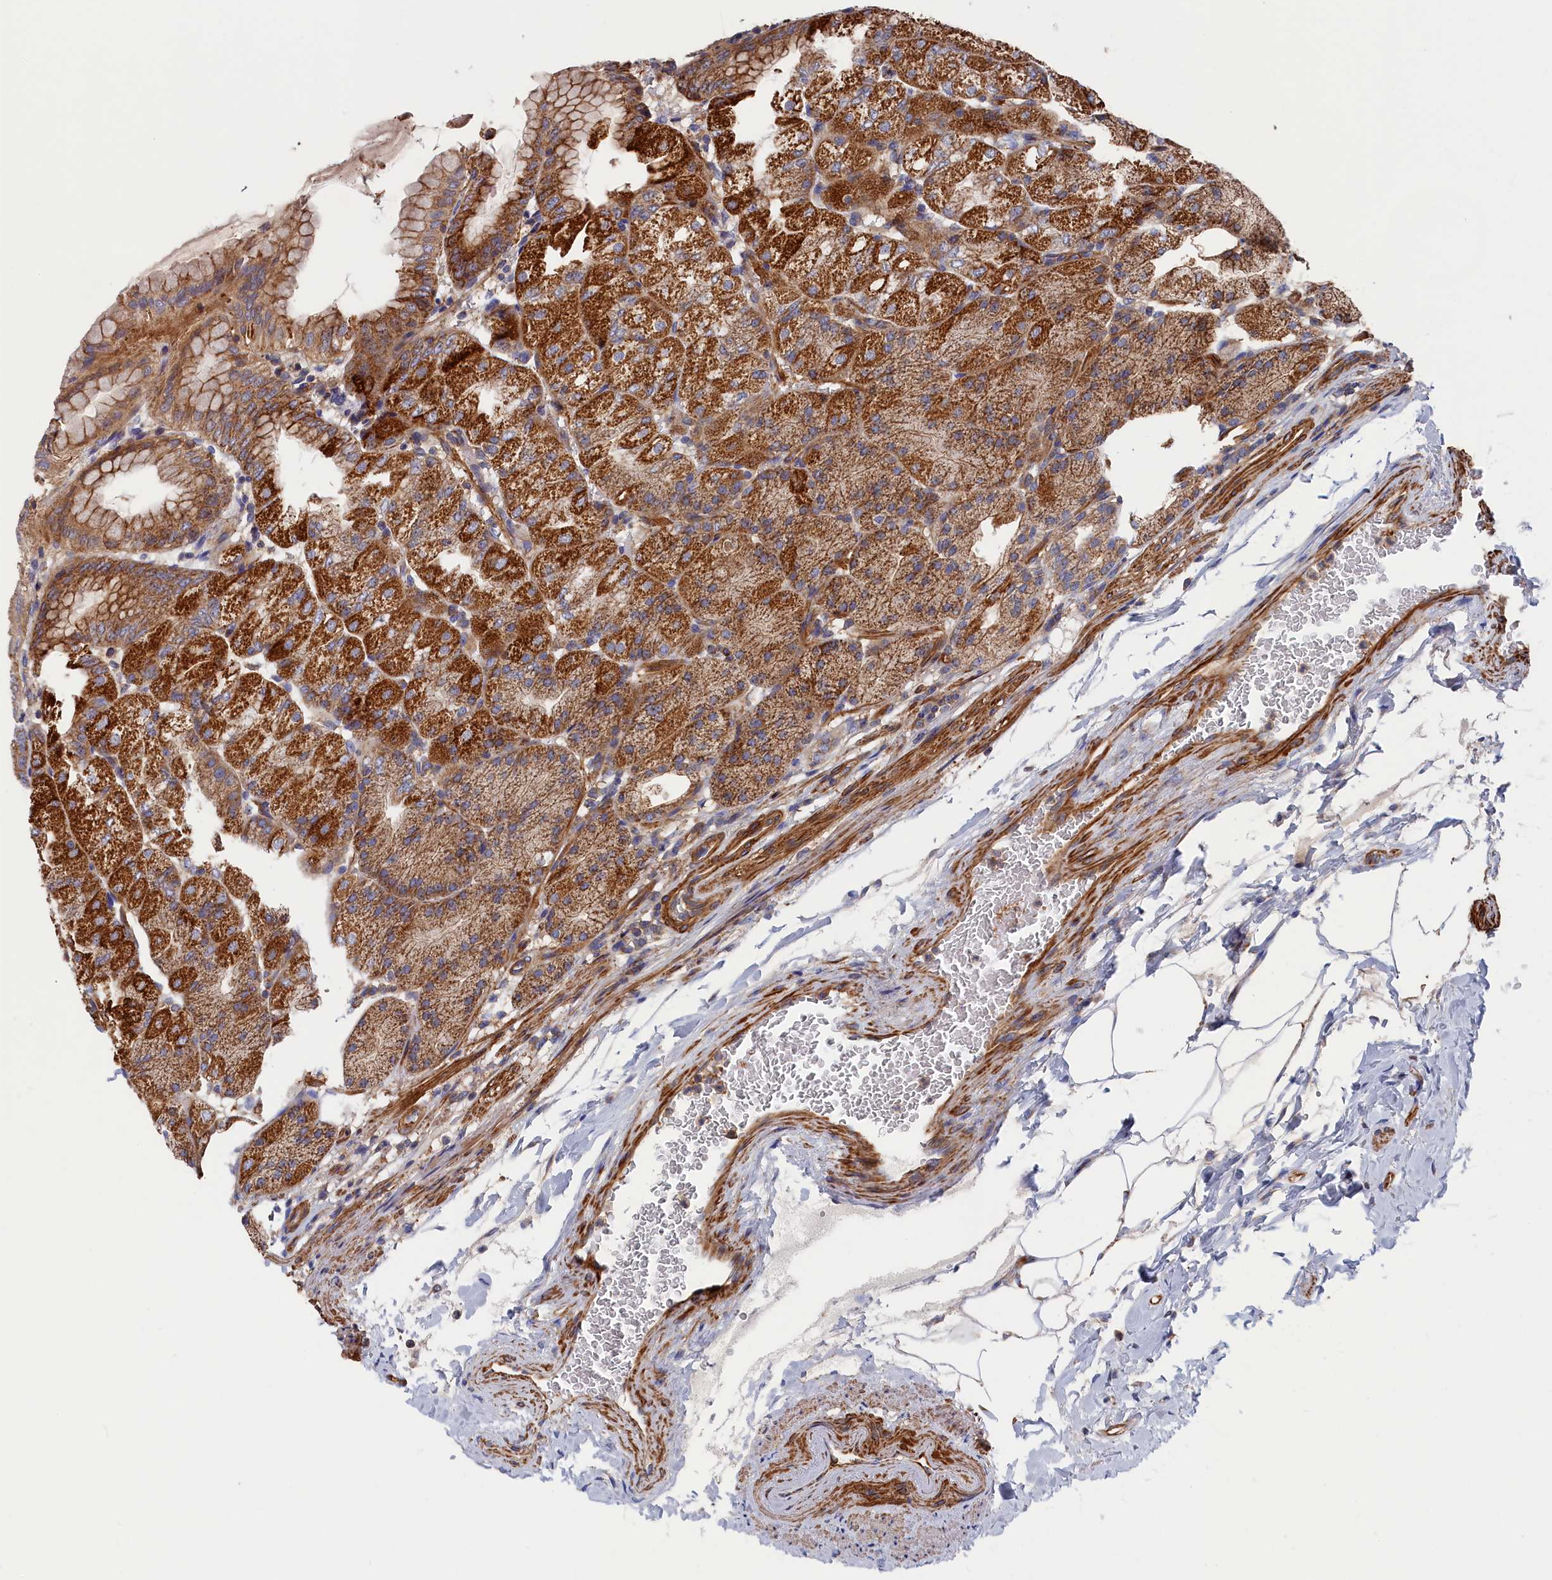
{"staining": {"intensity": "strong", "quantity": ">75%", "location": "cytoplasmic/membranous"}, "tissue": "stomach", "cell_type": "Glandular cells", "image_type": "normal", "snomed": [{"axis": "morphology", "description": "Normal tissue, NOS"}, {"axis": "topography", "description": "Stomach, upper"}, {"axis": "topography", "description": "Stomach, lower"}], "caption": "Immunohistochemical staining of normal human stomach reveals >75% levels of strong cytoplasmic/membranous protein expression in approximately >75% of glandular cells. Using DAB (brown) and hematoxylin (blue) stains, captured at high magnification using brightfield microscopy.", "gene": "LDHD", "patient": {"sex": "male", "age": 62}}